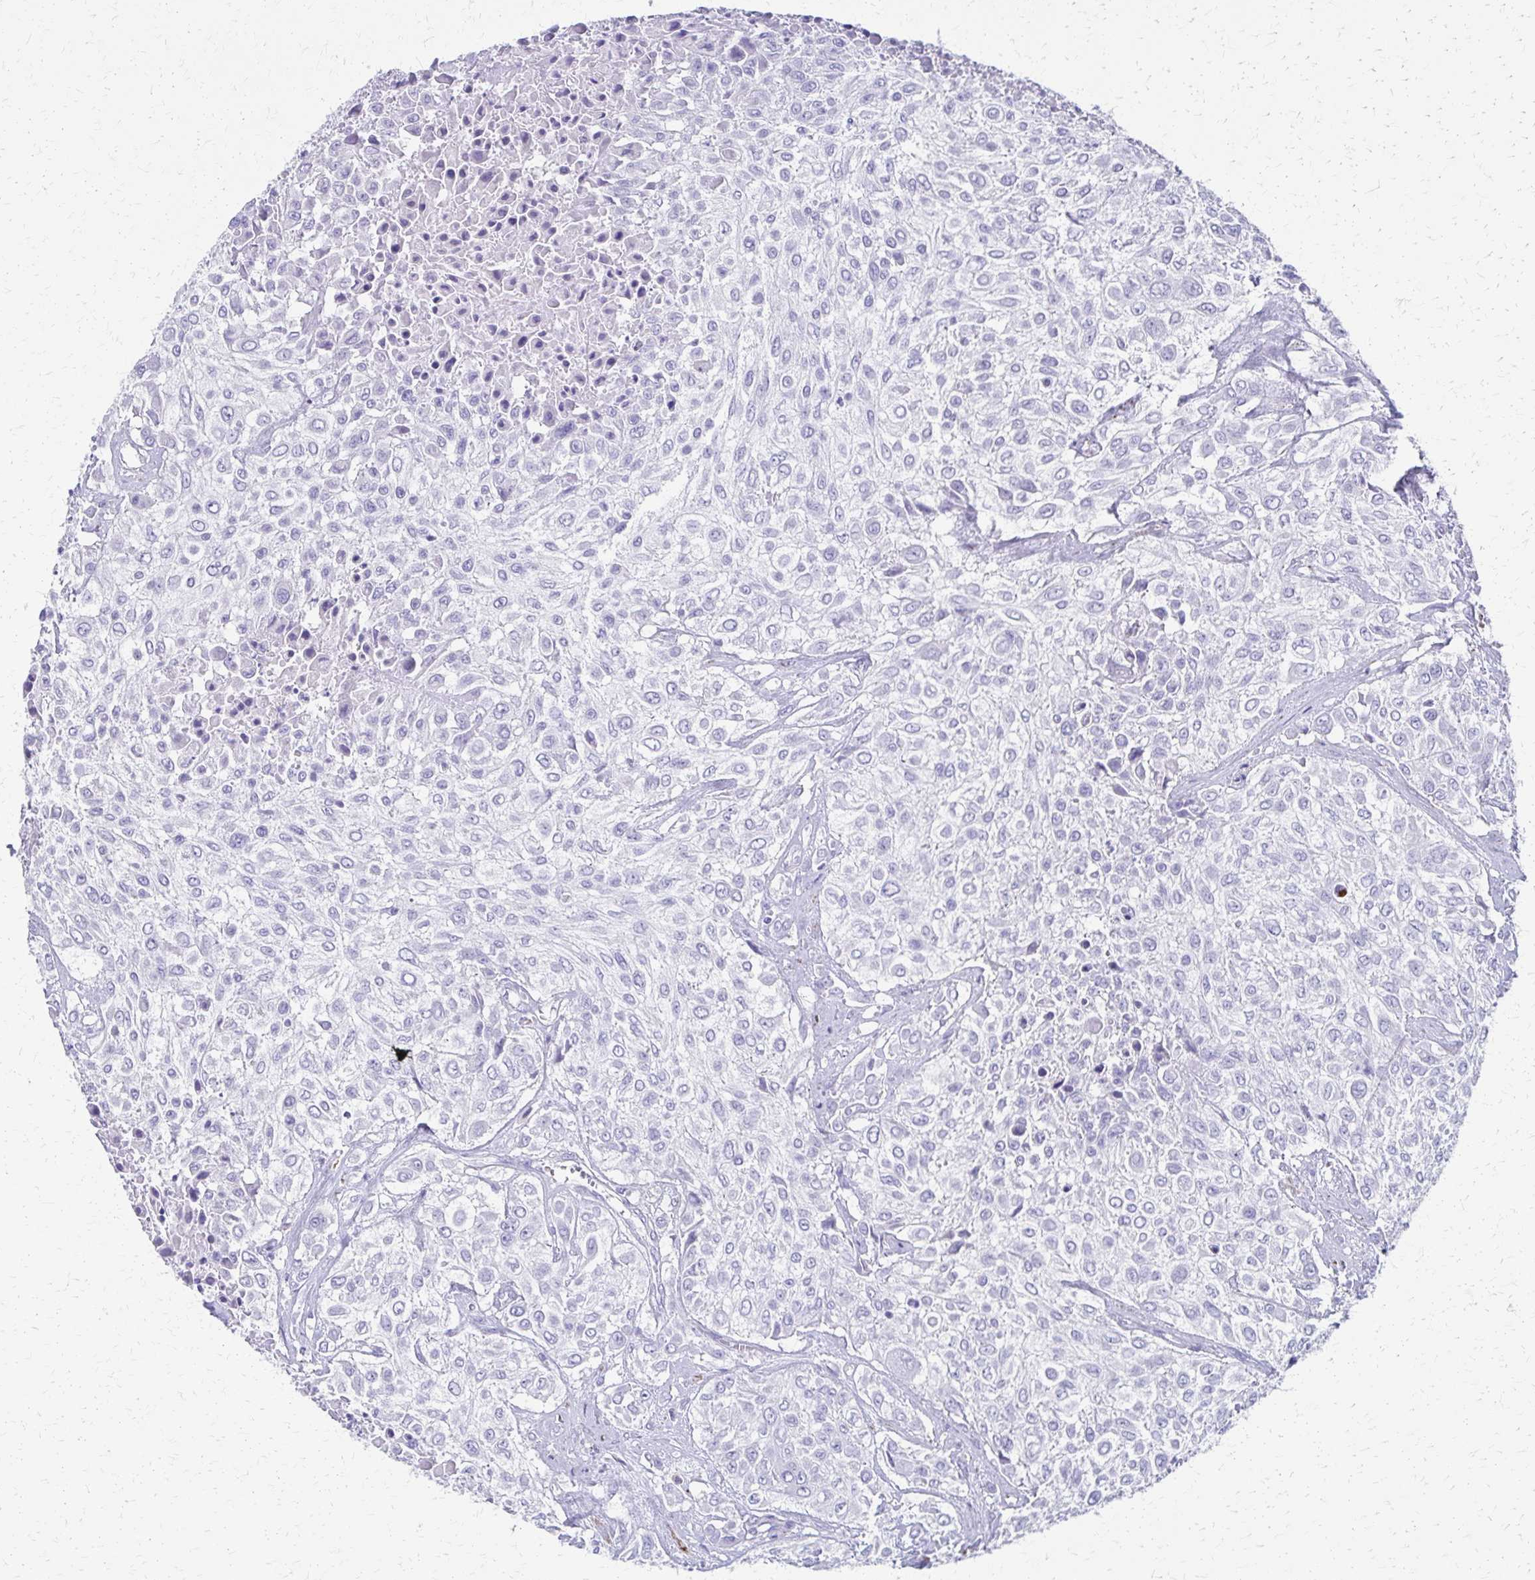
{"staining": {"intensity": "negative", "quantity": "none", "location": "none"}, "tissue": "urothelial cancer", "cell_type": "Tumor cells", "image_type": "cancer", "snomed": [{"axis": "morphology", "description": "Urothelial carcinoma, High grade"}, {"axis": "topography", "description": "Urinary bladder"}], "caption": "DAB (3,3'-diaminobenzidine) immunohistochemical staining of urothelial cancer reveals no significant expression in tumor cells.", "gene": "ZSCAN5B", "patient": {"sex": "male", "age": 57}}